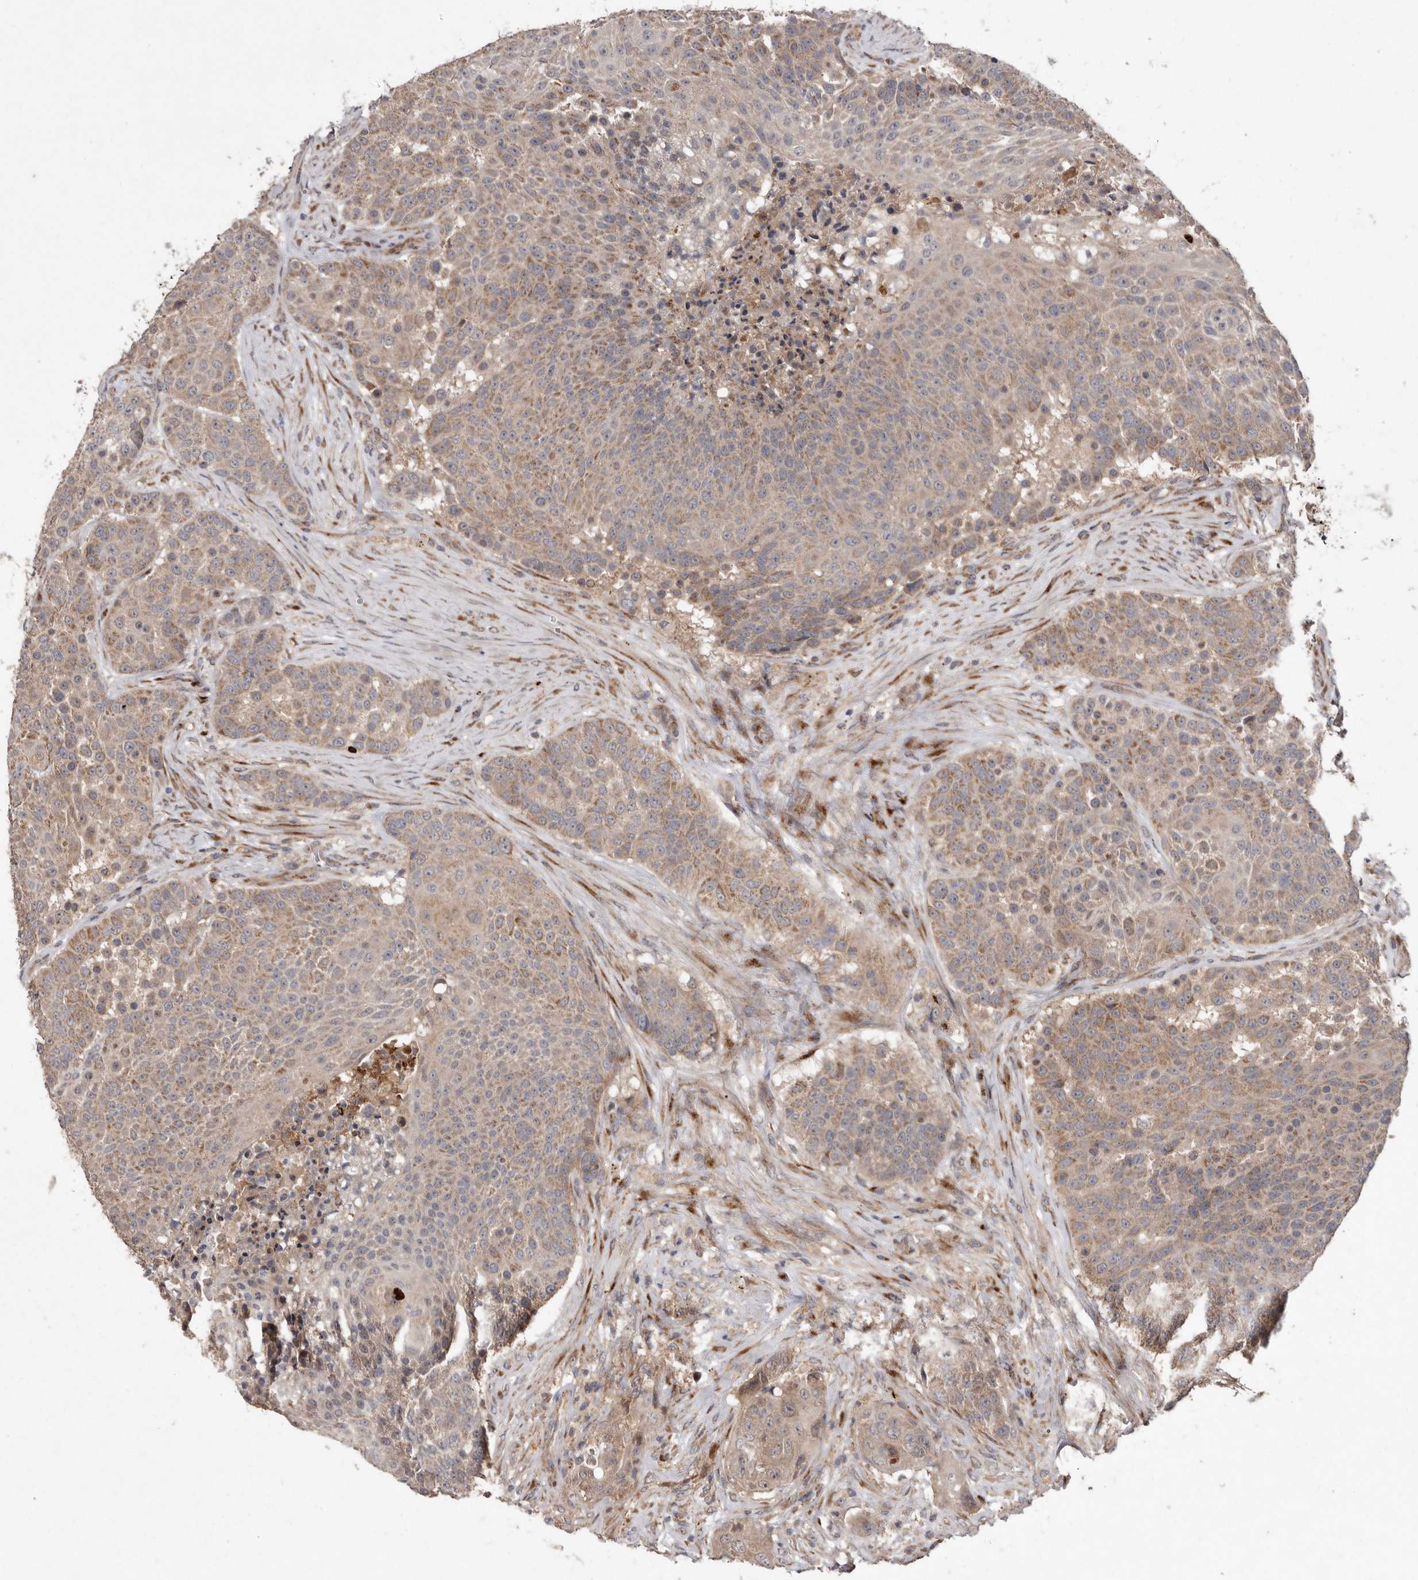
{"staining": {"intensity": "moderate", "quantity": ">75%", "location": "cytoplasmic/membranous"}, "tissue": "urothelial cancer", "cell_type": "Tumor cells", "image_type": "cancer", "snomed": [{"axis": "morphology", "description": "Urothelial carcinoma, High grade"}, {"axis": "topography", "description": "Urinary bladder"}], "caption": "High-grade urothelial carcinoma stained with DAB immunohistochemistry (IHC) displays medium levels of moderate cytoplasmic/membranous staining in about >75% of tumor cells.", "gene": "FLAD1", "patient": {"sex": "female", "age": 63}}